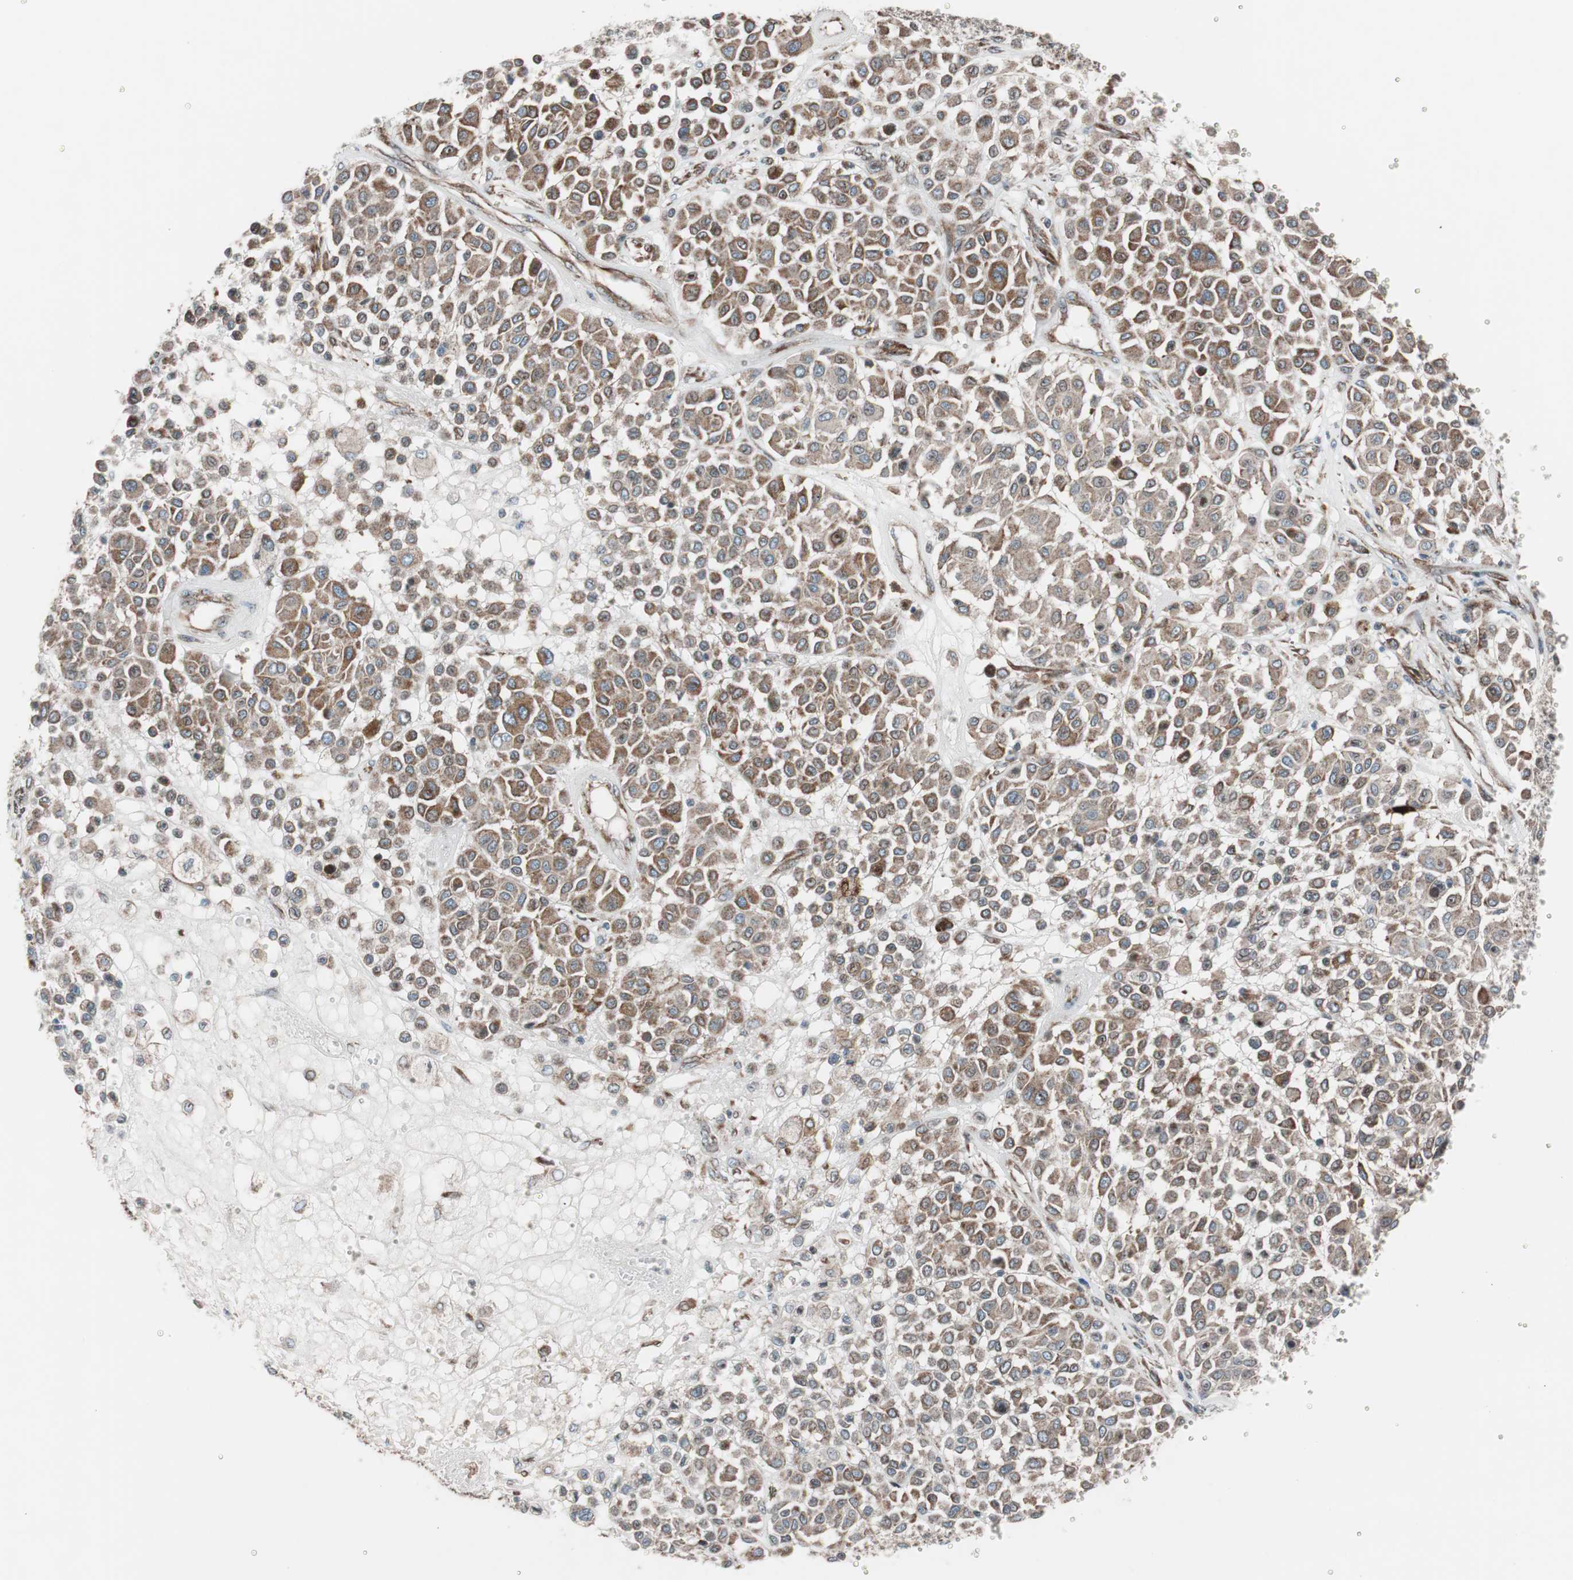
{"staining": {"intensity": "moderate", "quantity": ">75%", "location": "cytoplasmic/membranous"}, "tissue": "melanoma", "cell_type": "Tumor cells", "image_type": "cancer", "snomed": [{"axis": "morphology", "description": "Malignant melanoma, Metastatic site"}, {"axis": "topography", "description": "Soft tissue"}], "caption": "Immunohistochemistry (IHC) (DAB) staining of melanoma displays moderate cytoplasmic/membranous protein positivity in about >75% of tumor cells. The staining was performed using DAB (3,3'-diaminobenzidine) to visualize the protein expression in brown, while the nuclei were stained in blue with hematoxylin (Magnification: 20x).", "gene": "CCL14", "patient": {"sex": "male", "age": 41}}